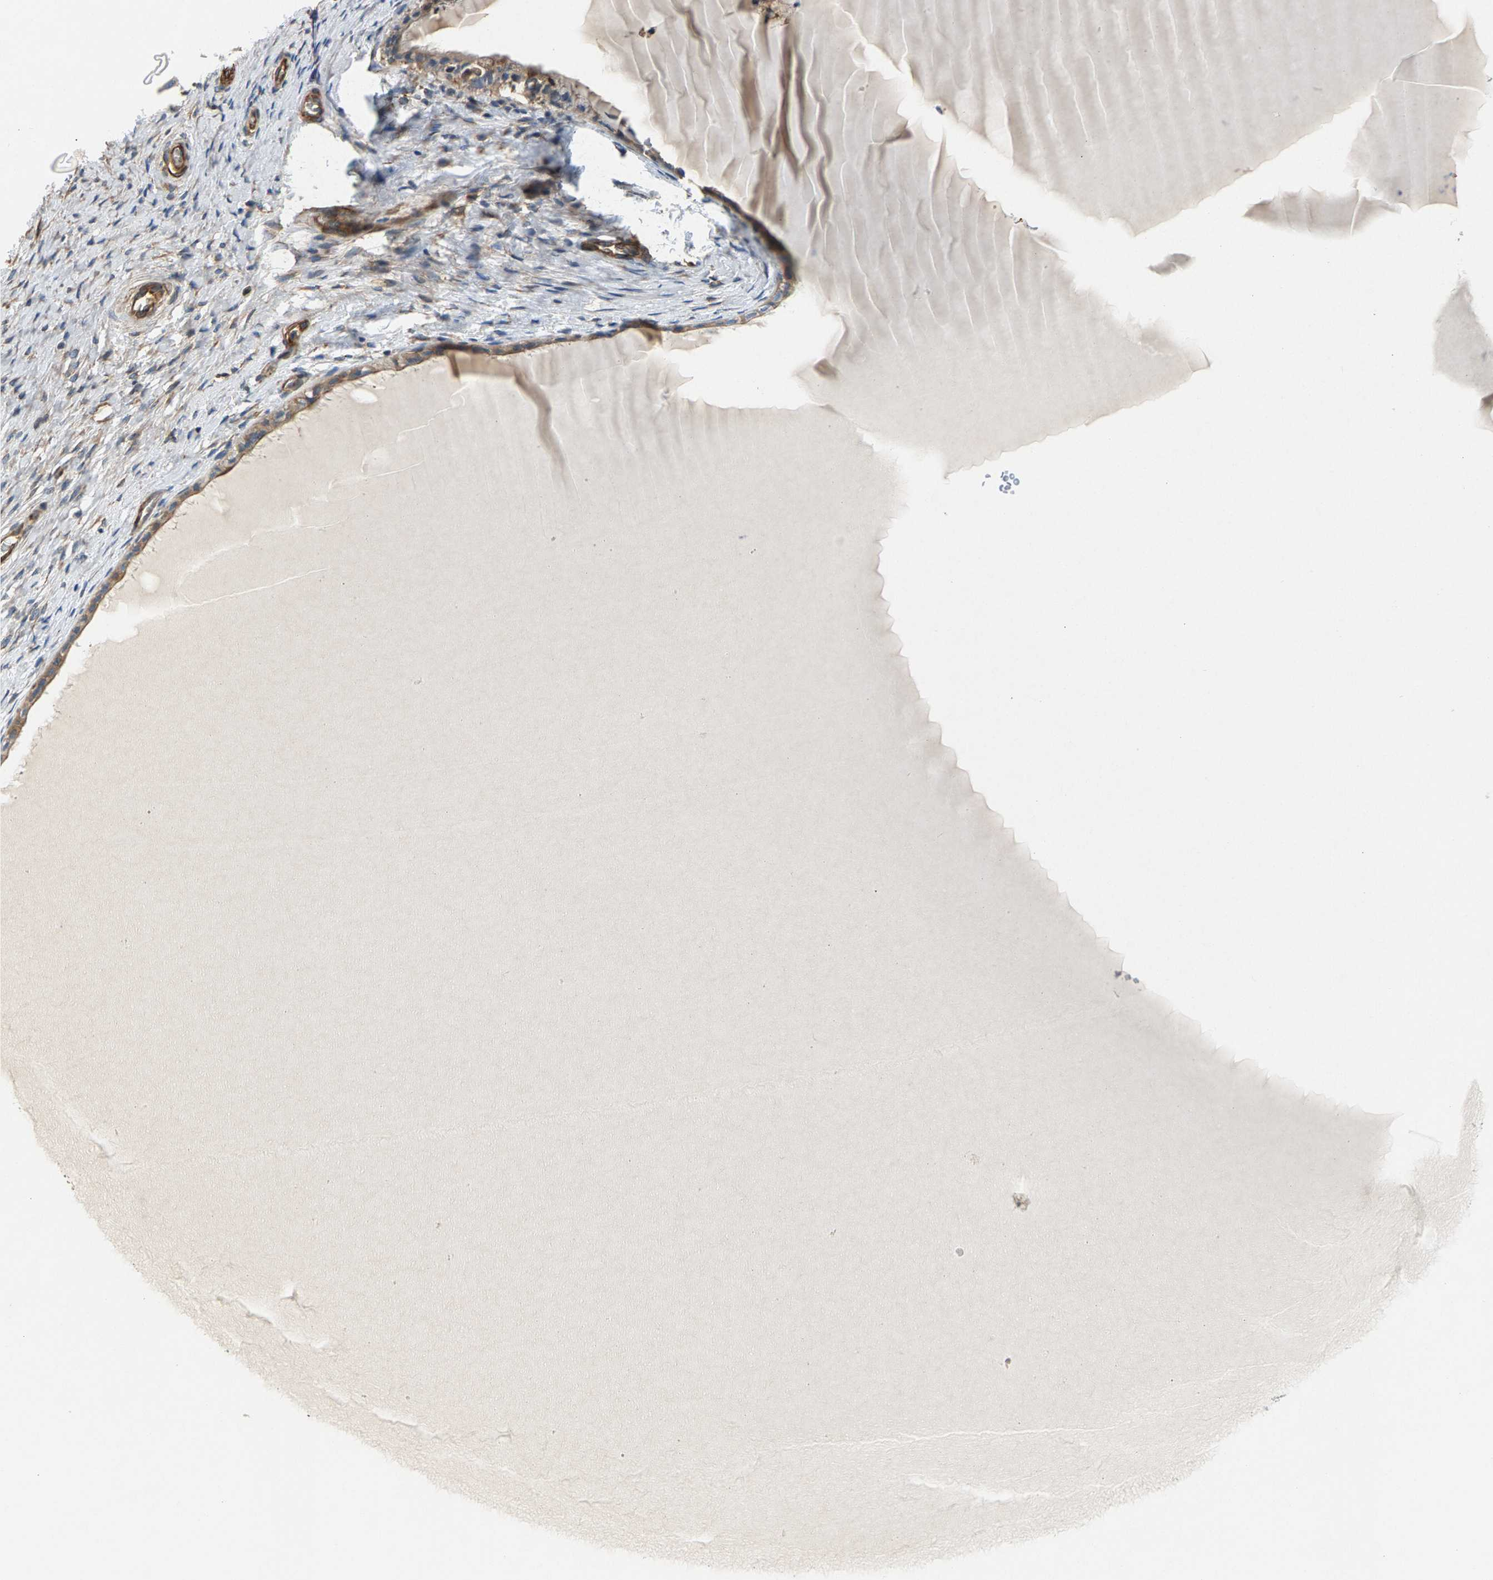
{"staining": {"intensity": "weak", "quantity": ">75%", "location": "cytoplasmic/membranous"}, "tissue": "cervix", "cell_type": "Glandular cells", "image_type": "normal", "snomed": [{"axis": "morphology", "description": "Normal tissue, NOS"}, {"axis": "topography", "description": "Cervix"}], "caption": "Immunohistochemistry staining of unremarkable cervix, which shows low levels of weak cytoplasmic/membranous staining in approximately >75% of glandular cells indicating weak cytoplasmic/membranous protein positivity. The staining was performed using DAB (3,3'-diaminobenzidine) (brown) for protein detection and nuclei were counterstained in hematoxylin (blue).", "gene": "PDCL", "patient": {"sex": "female", "age": 55}}